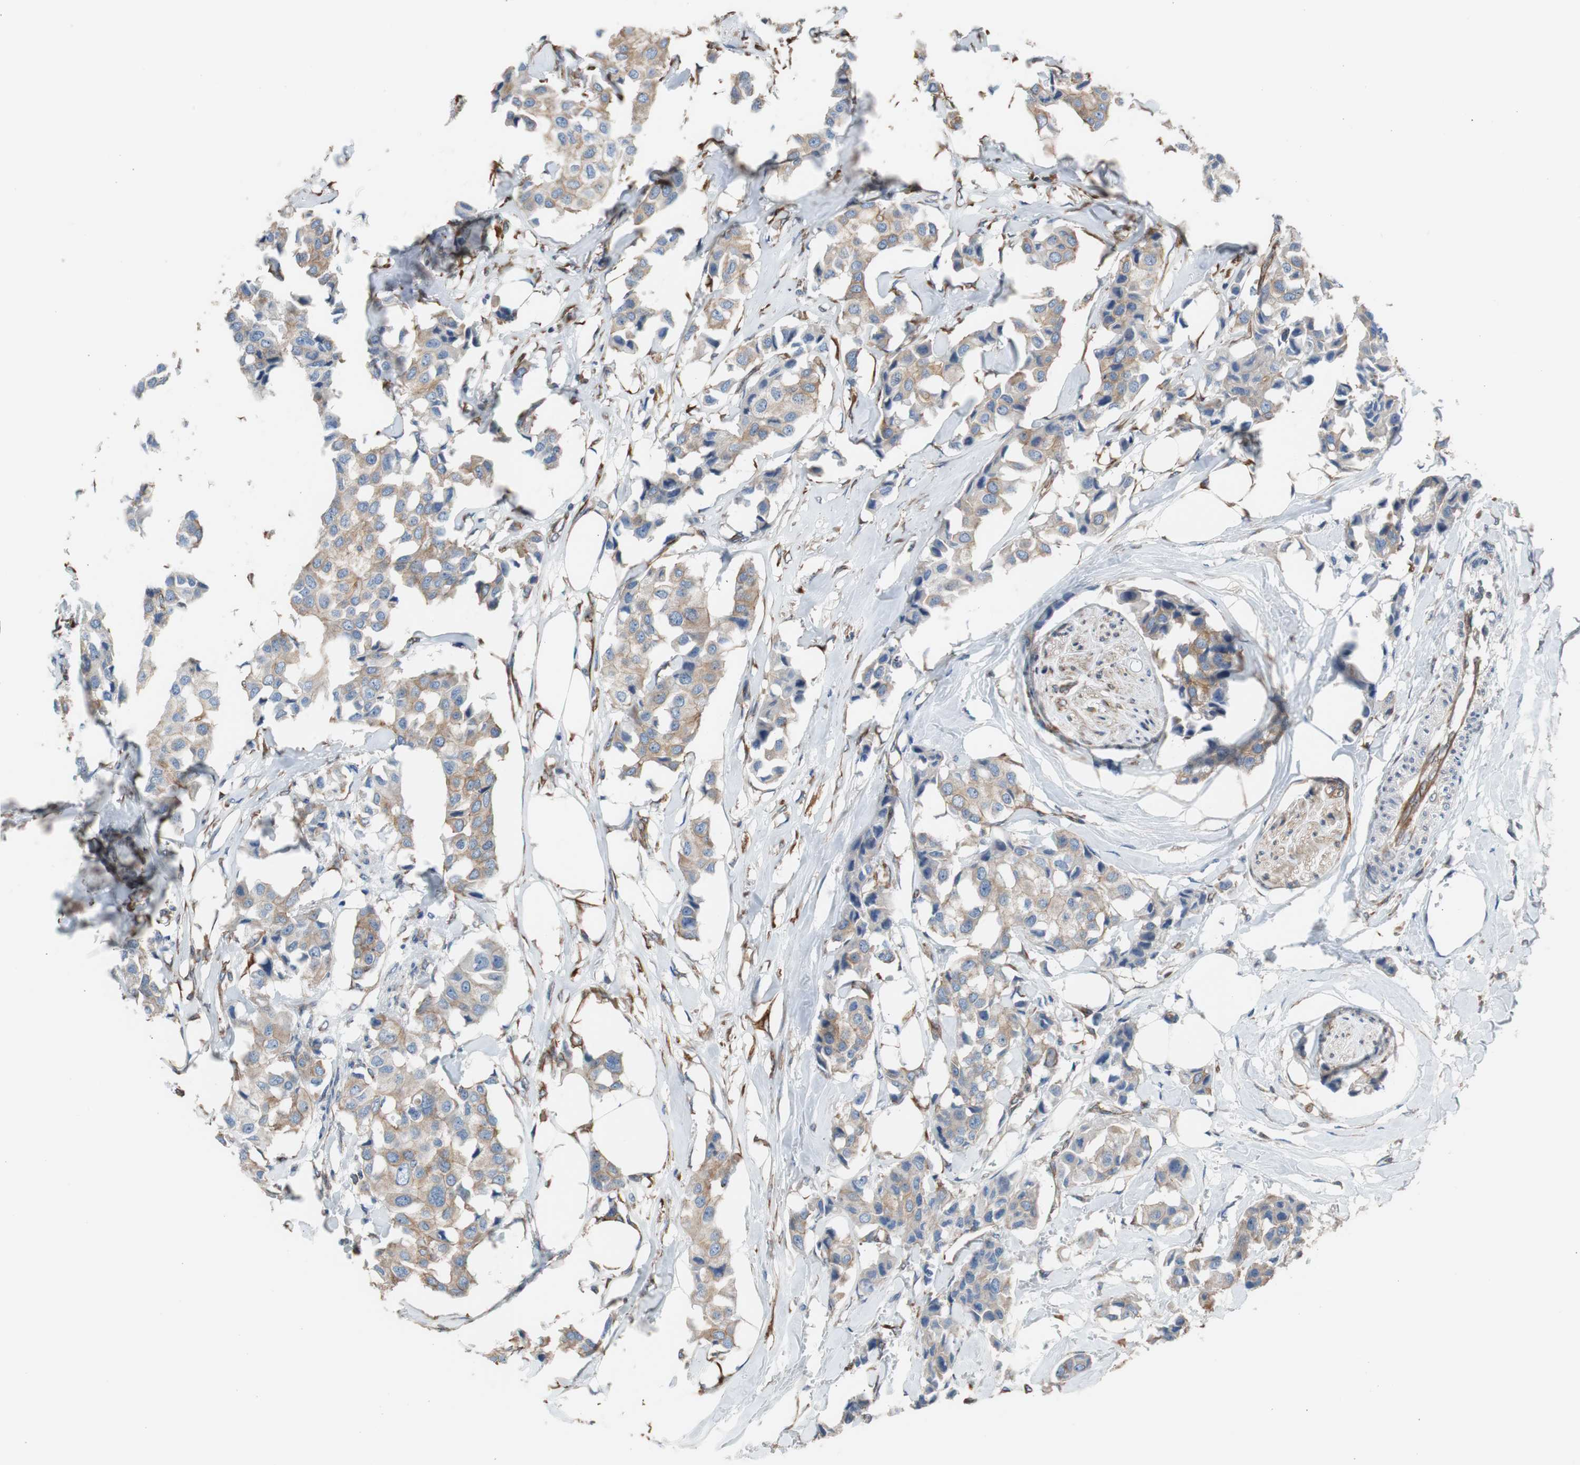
{"staining": {"intensity": "moderate", "quantity": ">75%", "location": "cytoplasmic/membranous"}, "tissue": "breast cancer", "cell_type": "Tumor cells", "image_type": "cancer", "snomed": [{"axis": "morphology", "description": "Duct carcinoma"}, {"axis": "topography", "description": "Breast"}], "caption": "The histopathology image reveals a brown stain indicating the presence of a protein in the cytoplasmic/membranous of tumor cells in breast cancer.", "gene": "KIF3B", "patient": {"sex": "female", "age": 80}}